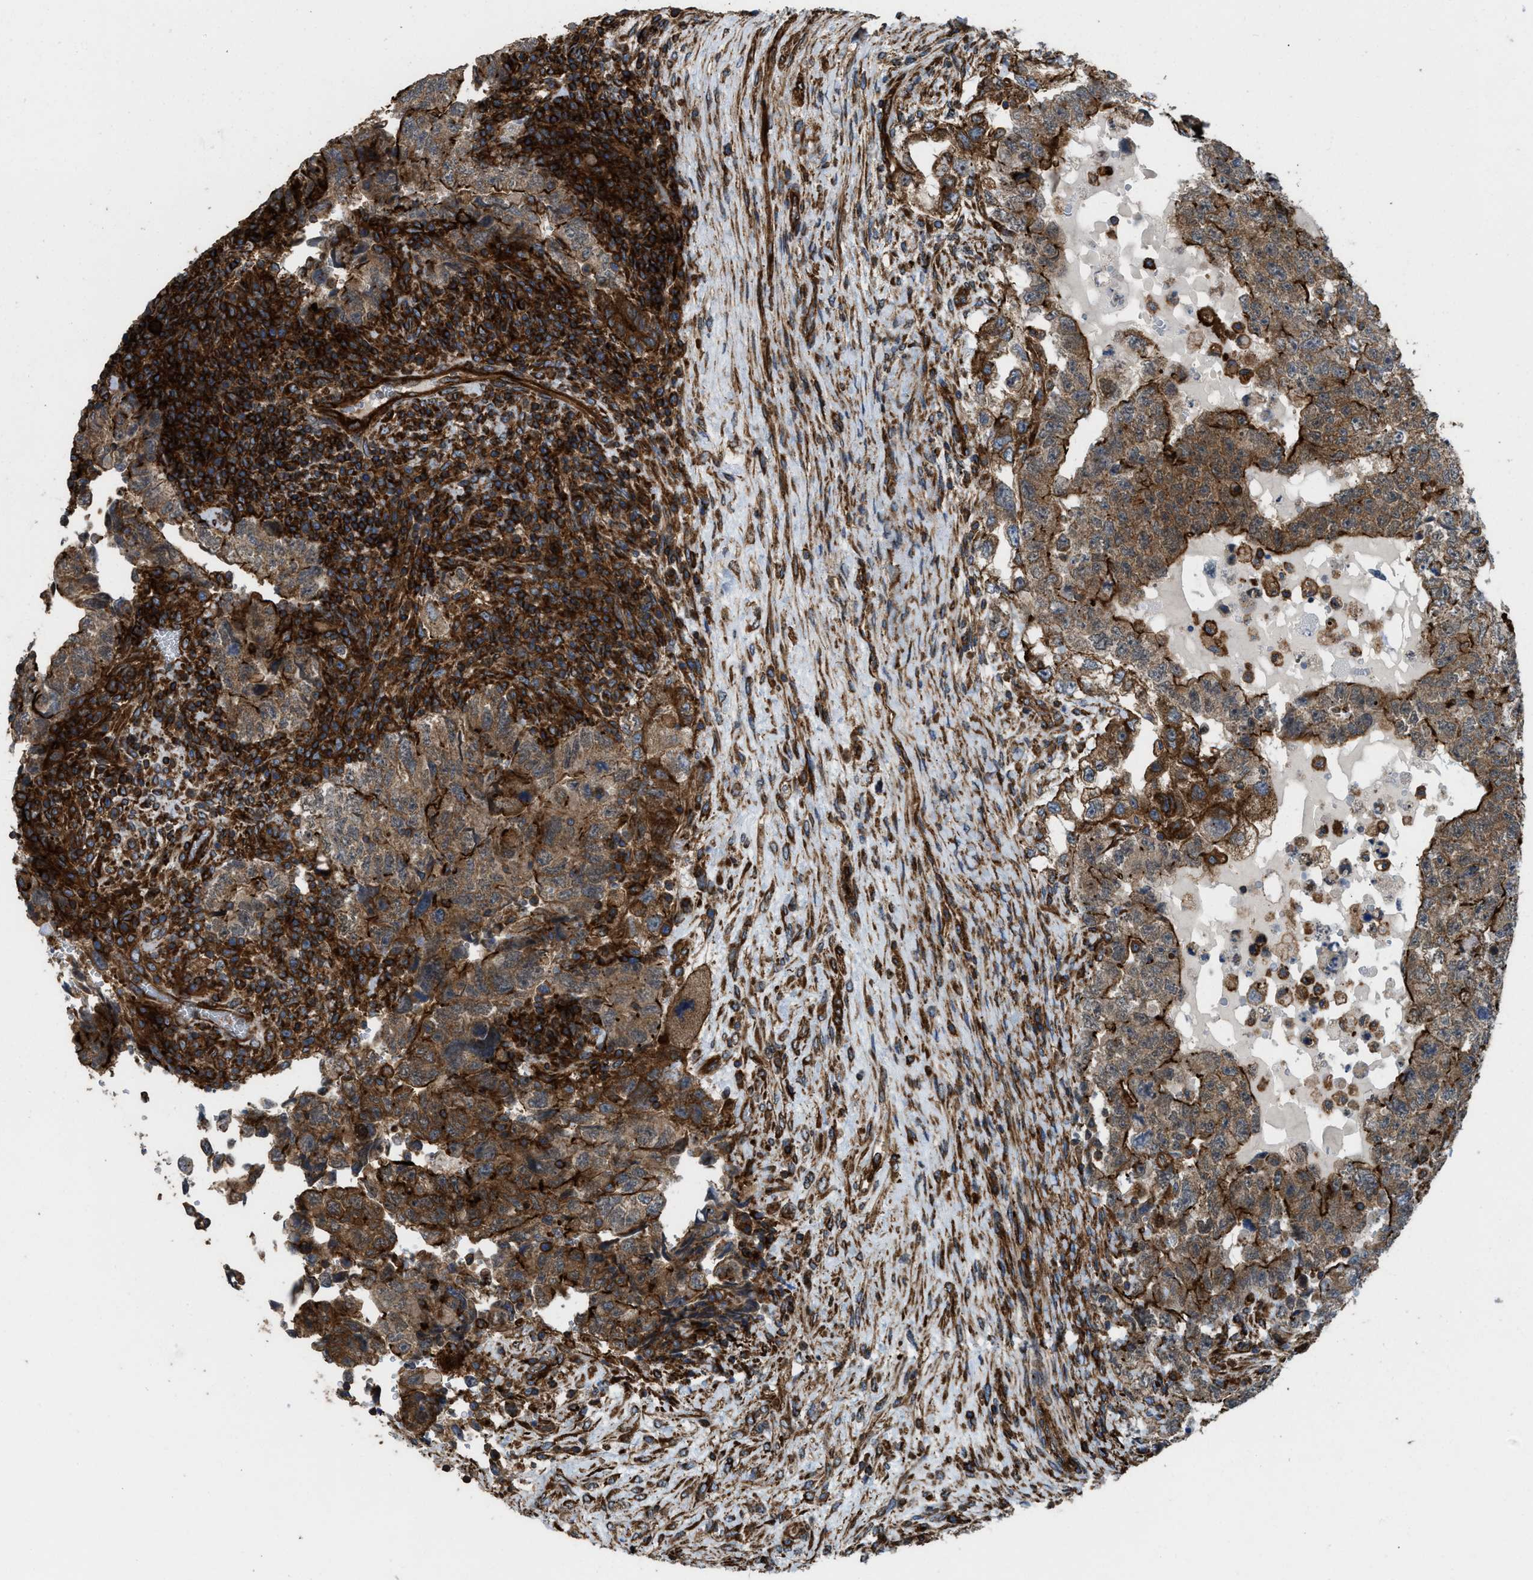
{"staining": {"intensity": "moderate", "quantity": ">75%", "location": "cytoplasmic/membranous"}, "tissue": "testis cancer", "cell_type": "Tumor cells", "image_type": "cancer", "snomed": [{"axis": "morphology", "description": "Carcinoma, Embryonal, NOS"}, {"axis": "topography", "description": "Testis"}], "caption": "Immunohistochemistry (IHC) image of human testis cancer (embryonal carcinoma) stained for a protein (brown), which exhibits medium levels of moderate cytoplasmic/membranous staining in about >75% of tumor cells.", "gene": "EGLN1", "patient": {"sex": "male", "age": 36}}